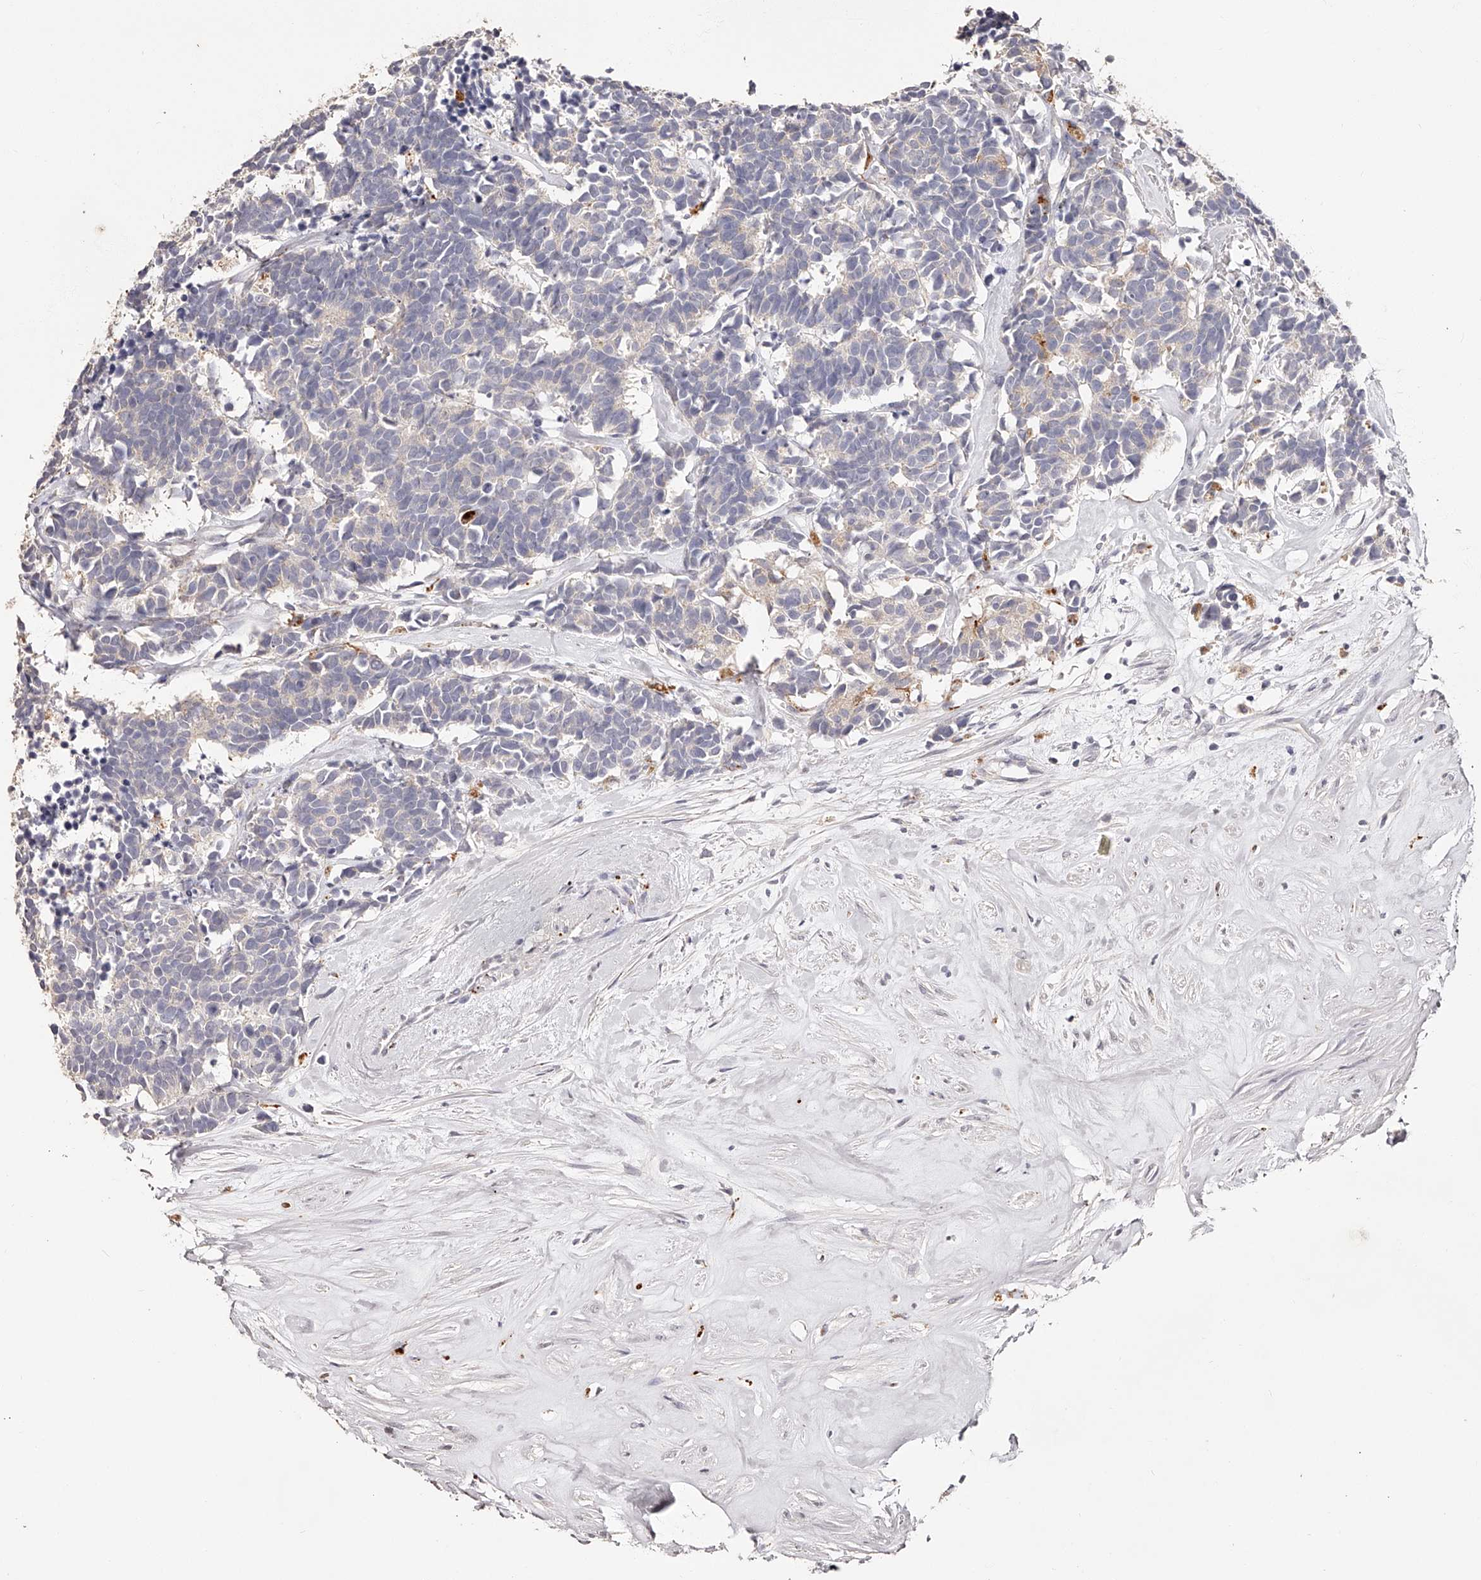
{"staining": {"intensity": "negative", "quantity": "none", "location": "none"}, "tissue": "carcinoid", "cell_type": "Tumor cells", "image_type": "cancer", "snomed": [{"axis": "morphology", "description": "Carcinoma, NOS"}, {"axis": "morphology", "description": "Carcinoid, malignant, NOS"}, {"axis": "topography", "description": "Urinary bladder"}], "caption": "A high-resolution histopathology image shows immunohistochemistry (IHC) staining of carcinoid, which exhibits no significant positivity in tumor cells.", "gene": "SLC35D3", "patient": {"sex": "male", "age": 57}}